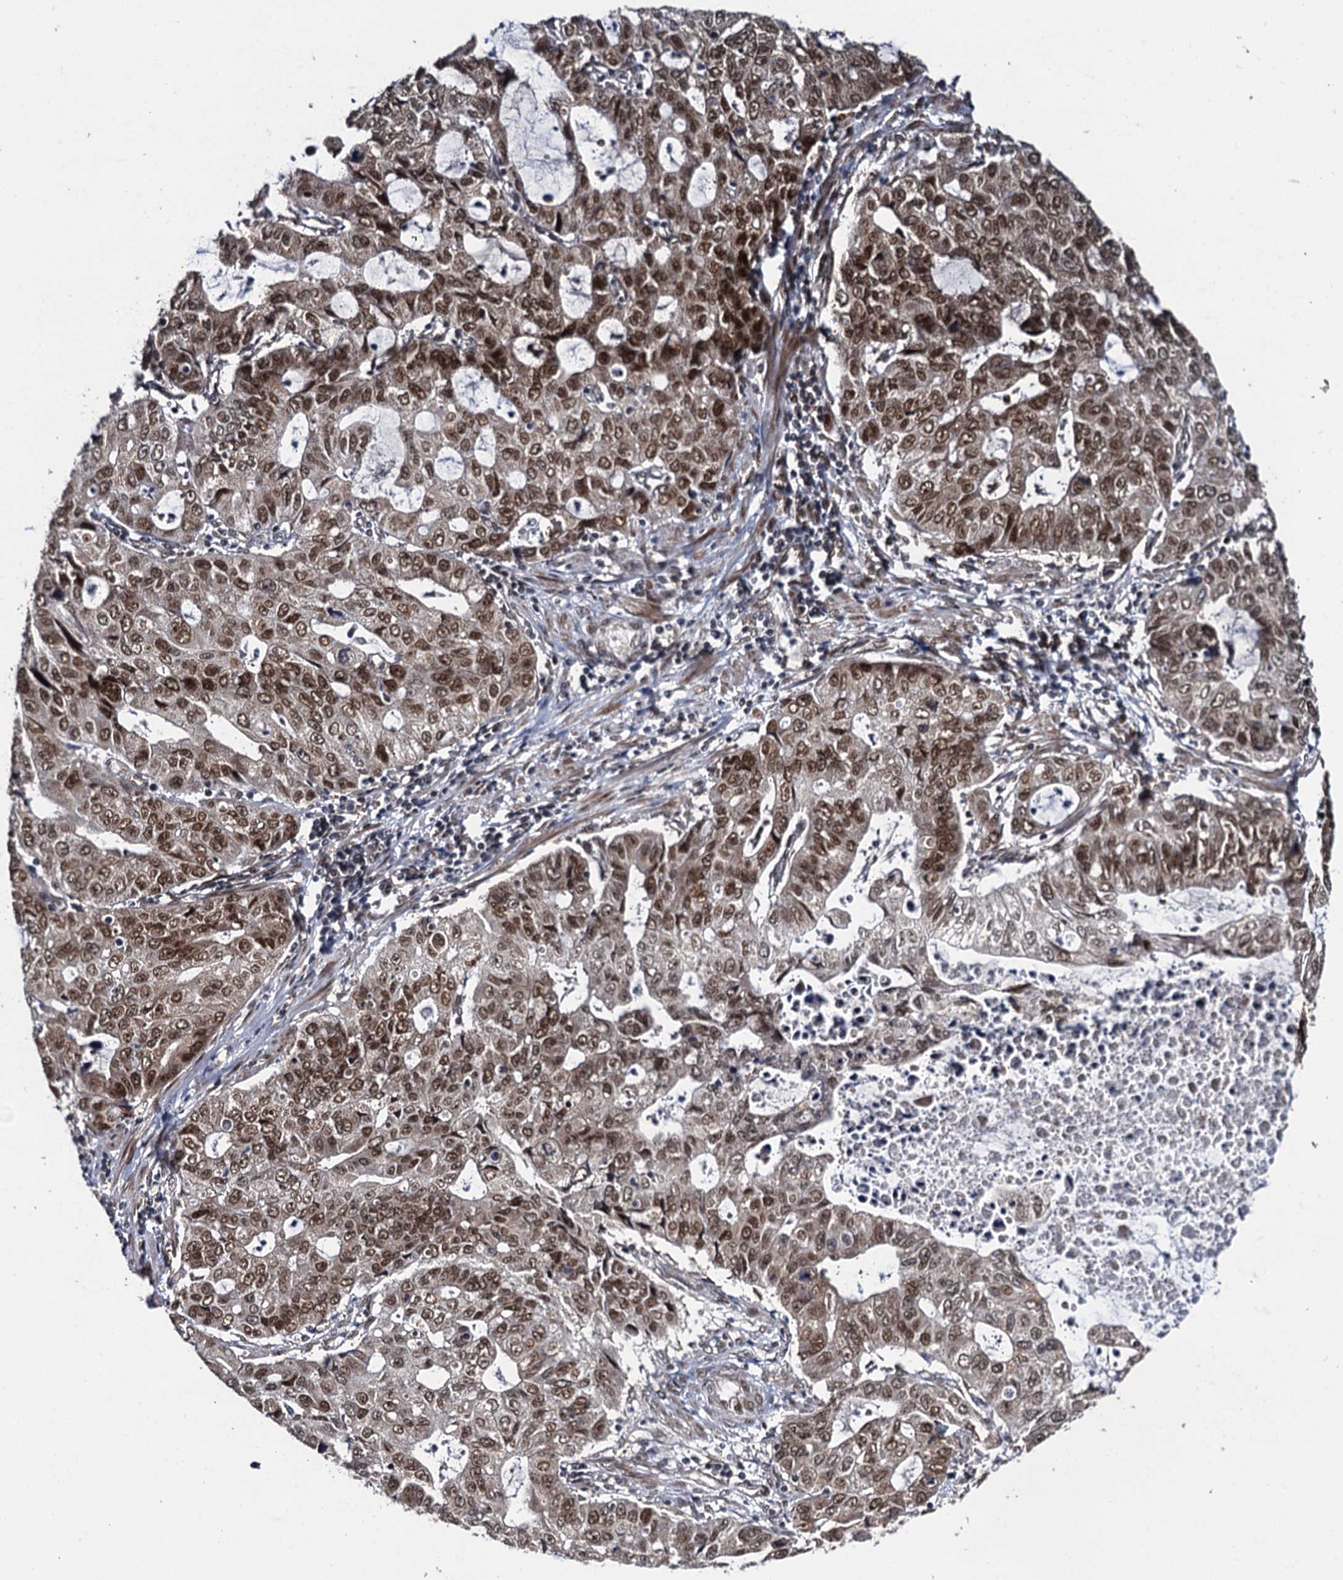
{"staining": {"intensity": "moderate", "quantity": ">75%", "location": "nuclear"}, "tissue": "stomach cancer", "cell_type": "Tumor cells", "image_type": "cancer", "snomed": [{"axis": "morphology", "description": "Adenocarcinoma, NOS"}, {"axis": "topography", "description": "Stomach, lower"}], "caption": "Immunohistochemical staining of adenocarcinoma (stomach) demonstrates medium levels of moderate nuclear staining in about >75% of tumor cells.", "gene": "LRRC63", "patient": {"sex": "female", "age": 43}}